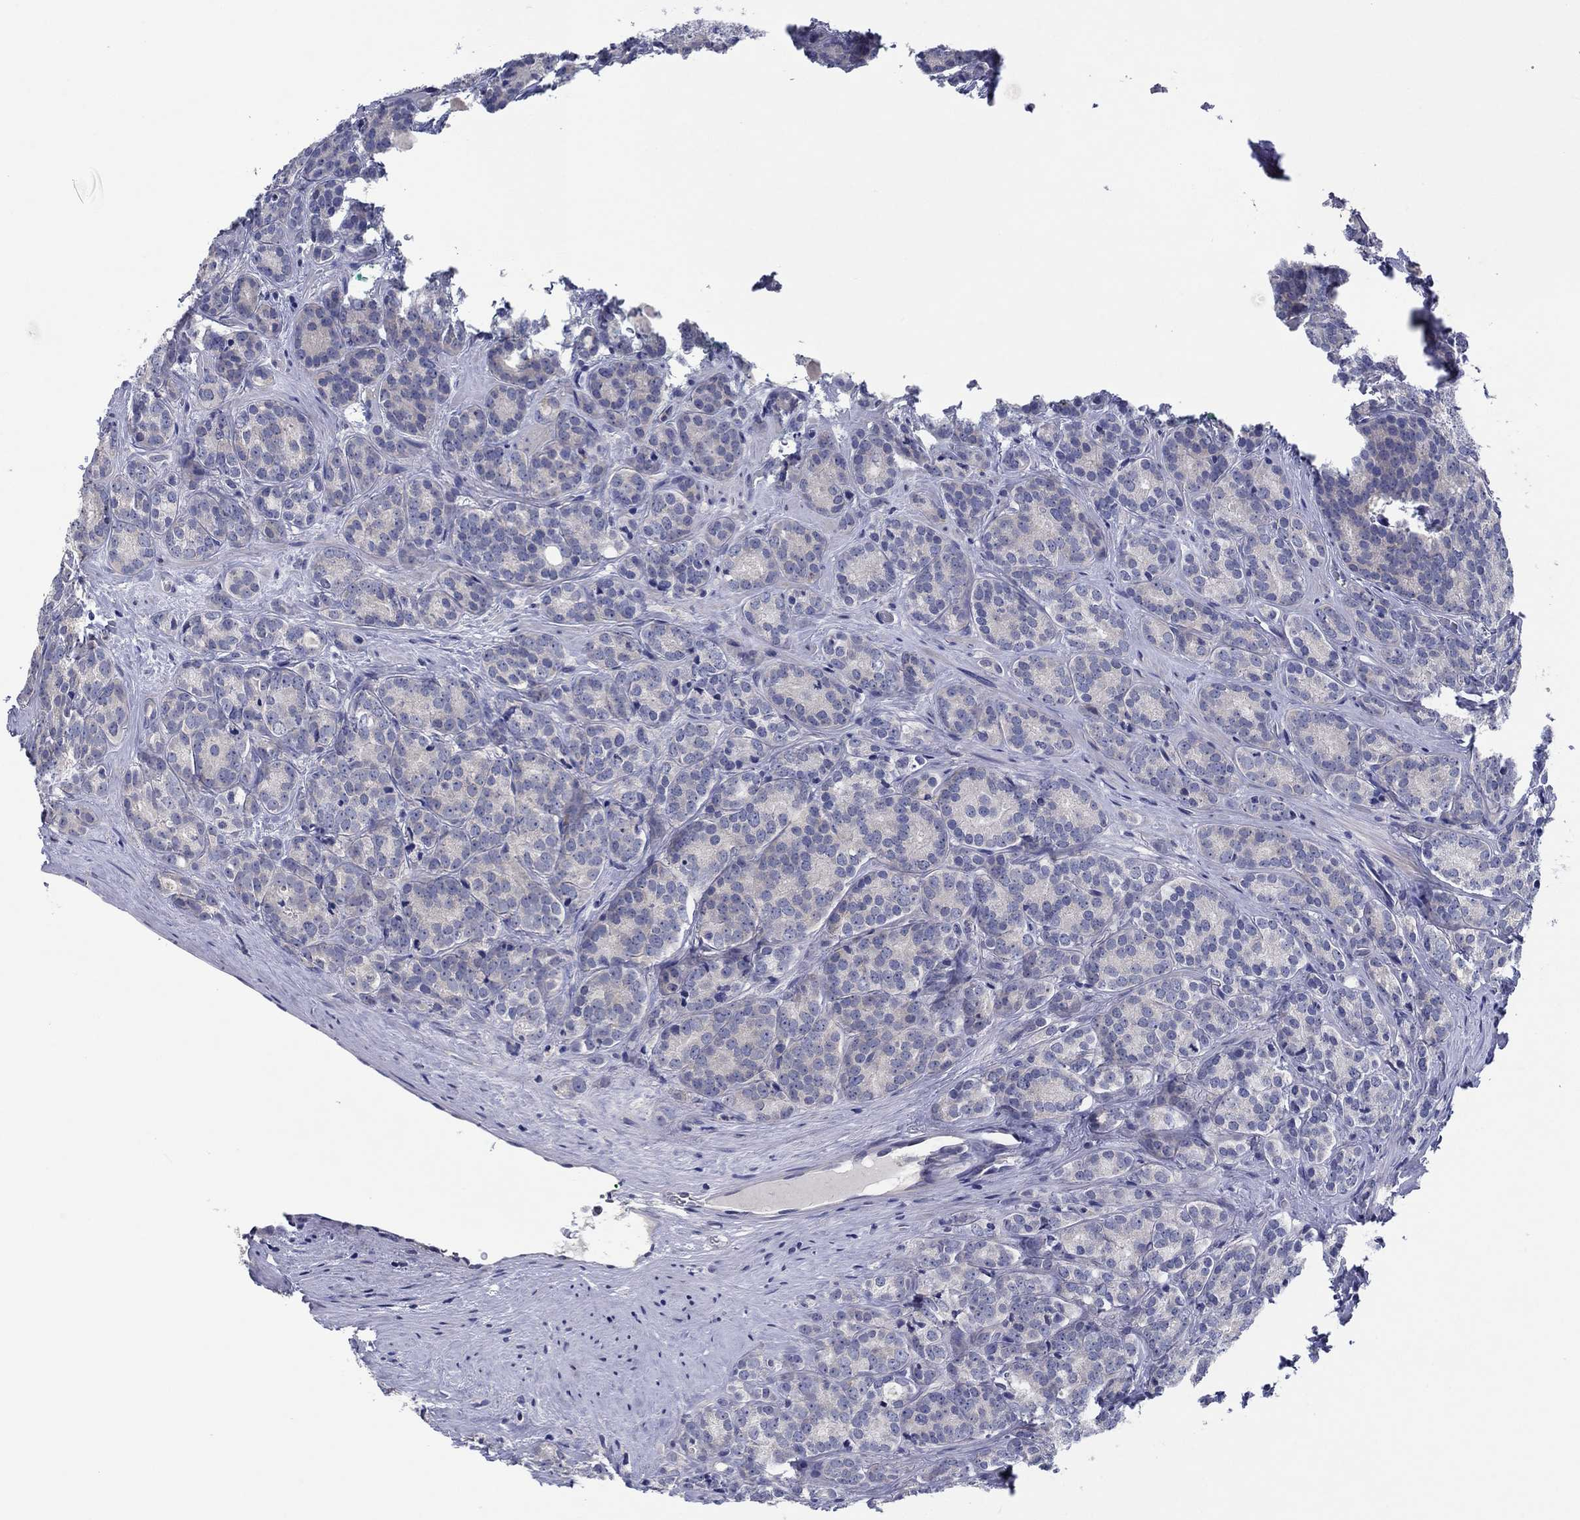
{"staining": {"intensity": "negative", "quantity": "none", "location": "none"}, "tissue": "prostate cancer", "cell_type": "Tumor cells", "image_type": "cancer", "snomed": [{"axis": "morphology", "description": "Adenocarcinoma, NOS"}, {"axis": "topography", "description": "Prostate"}], "caption": "Immunohistochemical staining of adenocarcinoma (prostate) exhibits no significant expression in tumor cells. Nuclei are stained in blue.", "gene": "HDC", "patient": {"sex": "male", "age": 71}}